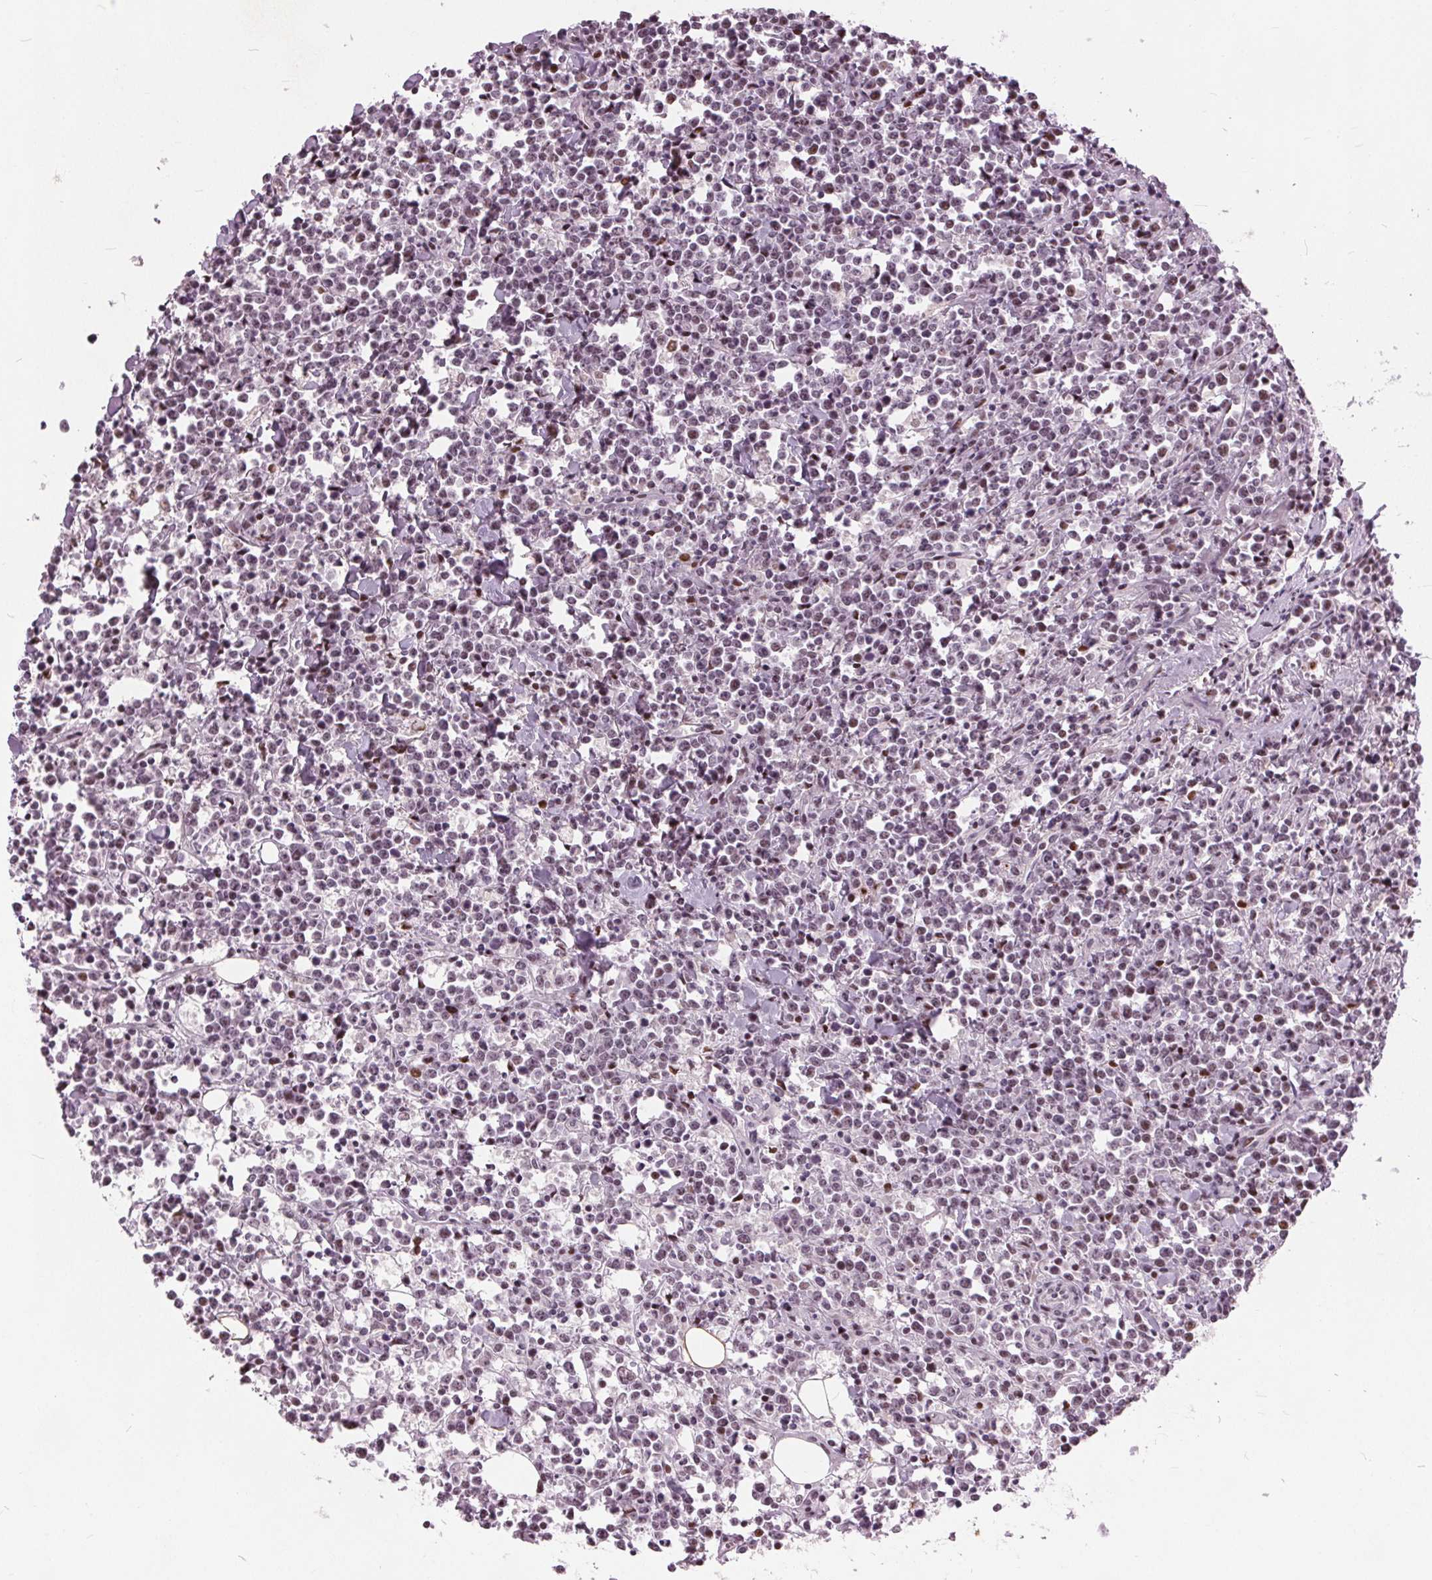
{"staining": {"intensity": "weak", "quantity": "<25%", "location": "nuclear"}, "tissue": "lymphoma", "cell_type": "Tumor cells", "image_type": "cancer", "snomed": [{"axis": "morphology", "description": "Malignant lymphoma, non-Hodgkin's type, High grade"}, {"axis": "topography", "description": "Small intestine"}], "caption": "IHC of human high-grade malignant lymphoma, non-Hodgkin's type demonstrates no staining in tumor cells.", "gene": "TTC34", "patient": {"sex": "female", "age": 56}}